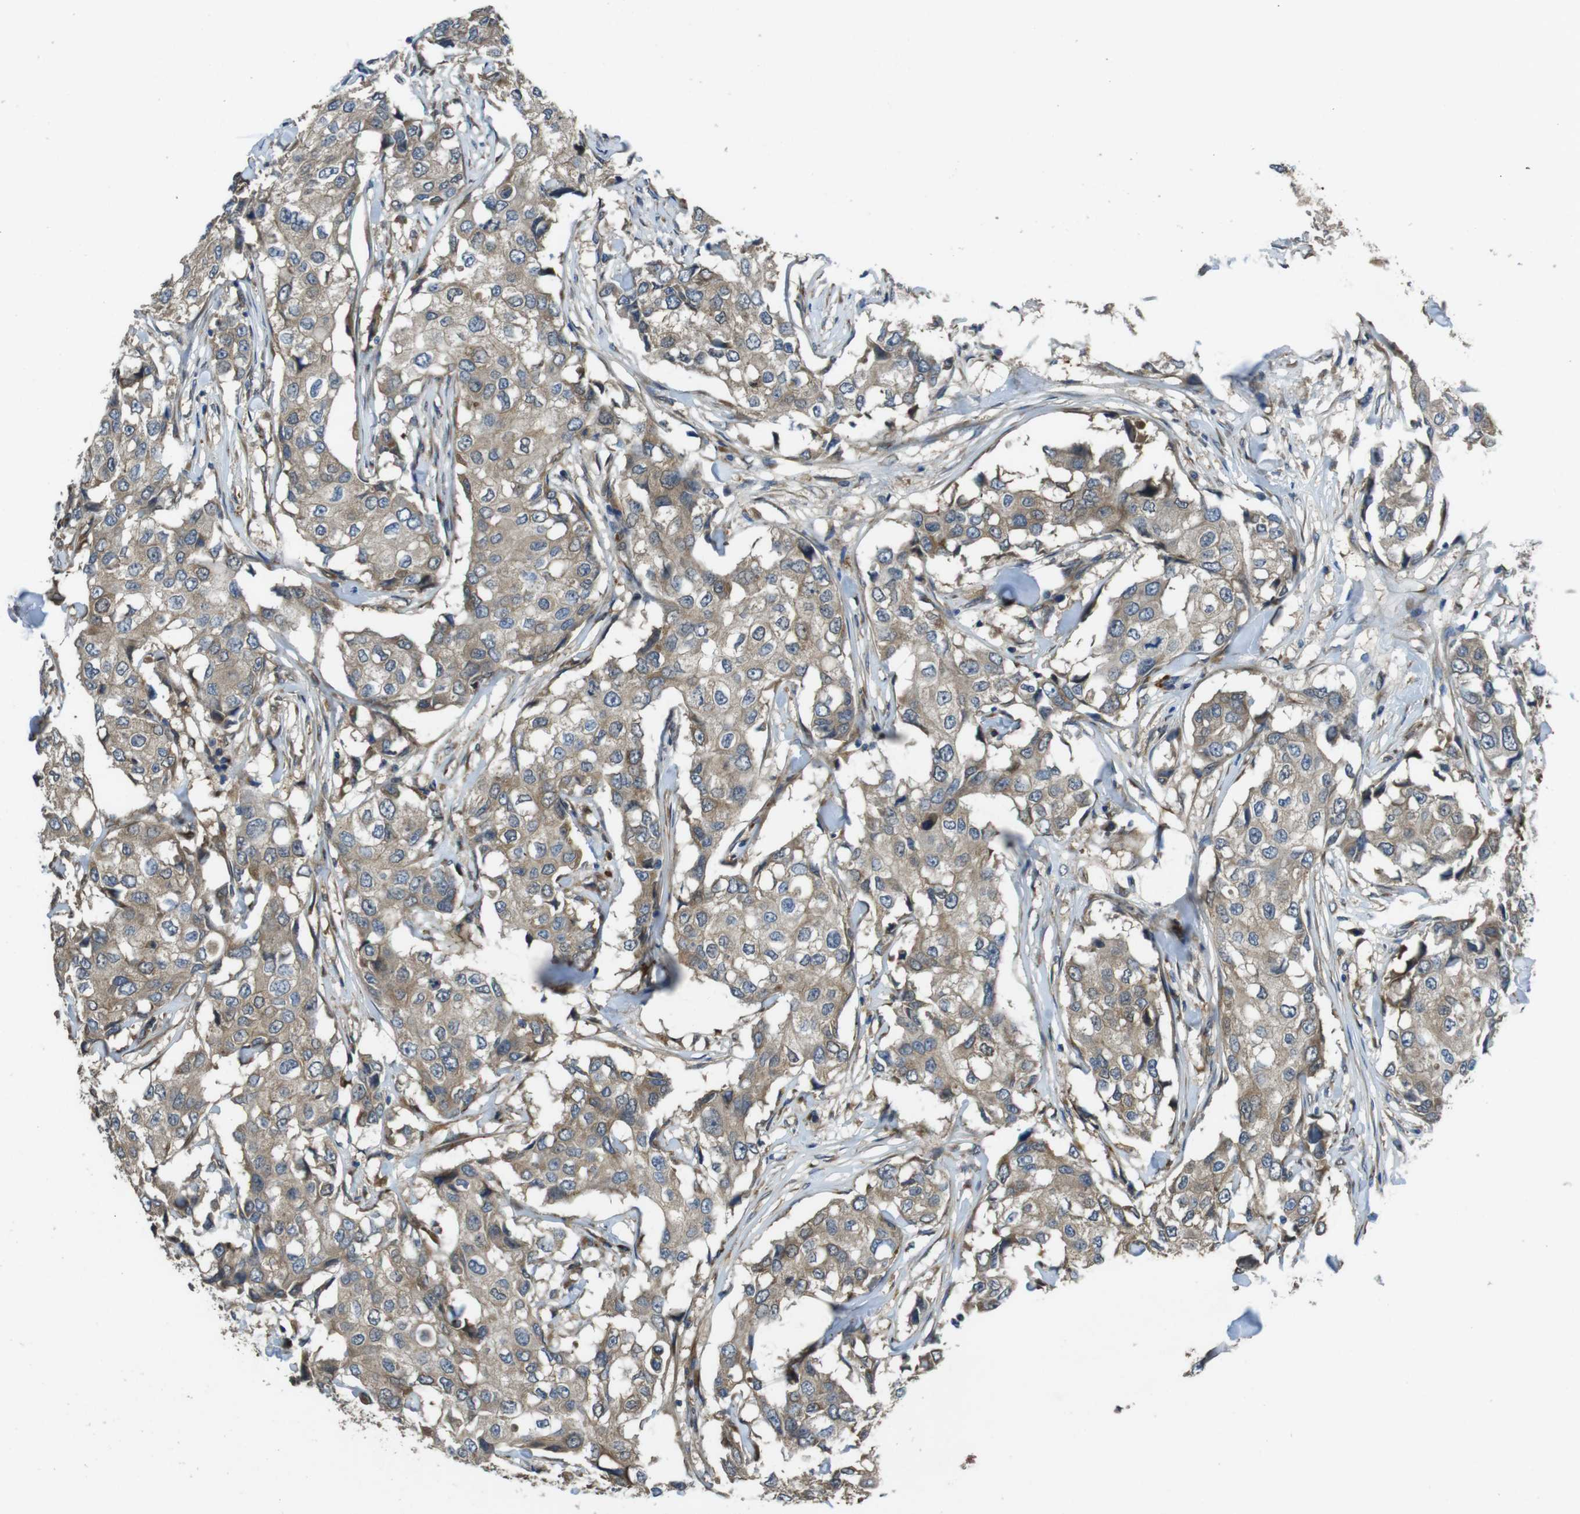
{"staining": {"intensity": "moderate", "quantity": ">75%", "location": "cytoplasmic/membranous"}, "tissue": "breast cancer", "cell_type": "Tumor cells", "image_type": "cancer", "snomed": [{"axis": "morphology", "description": "Duct carcinoma"}, {"axis": "topography", "description": "Breast"}], "caption": "This photomicrograph displays IHC staining of breast infiltrating ductal carcinoma, with medium moderate cytoplasmic/membranous expression in approximately >75% of tumor cells.", "gene": "RAB6A", "patient": {"sex": "female", "age": 27}}